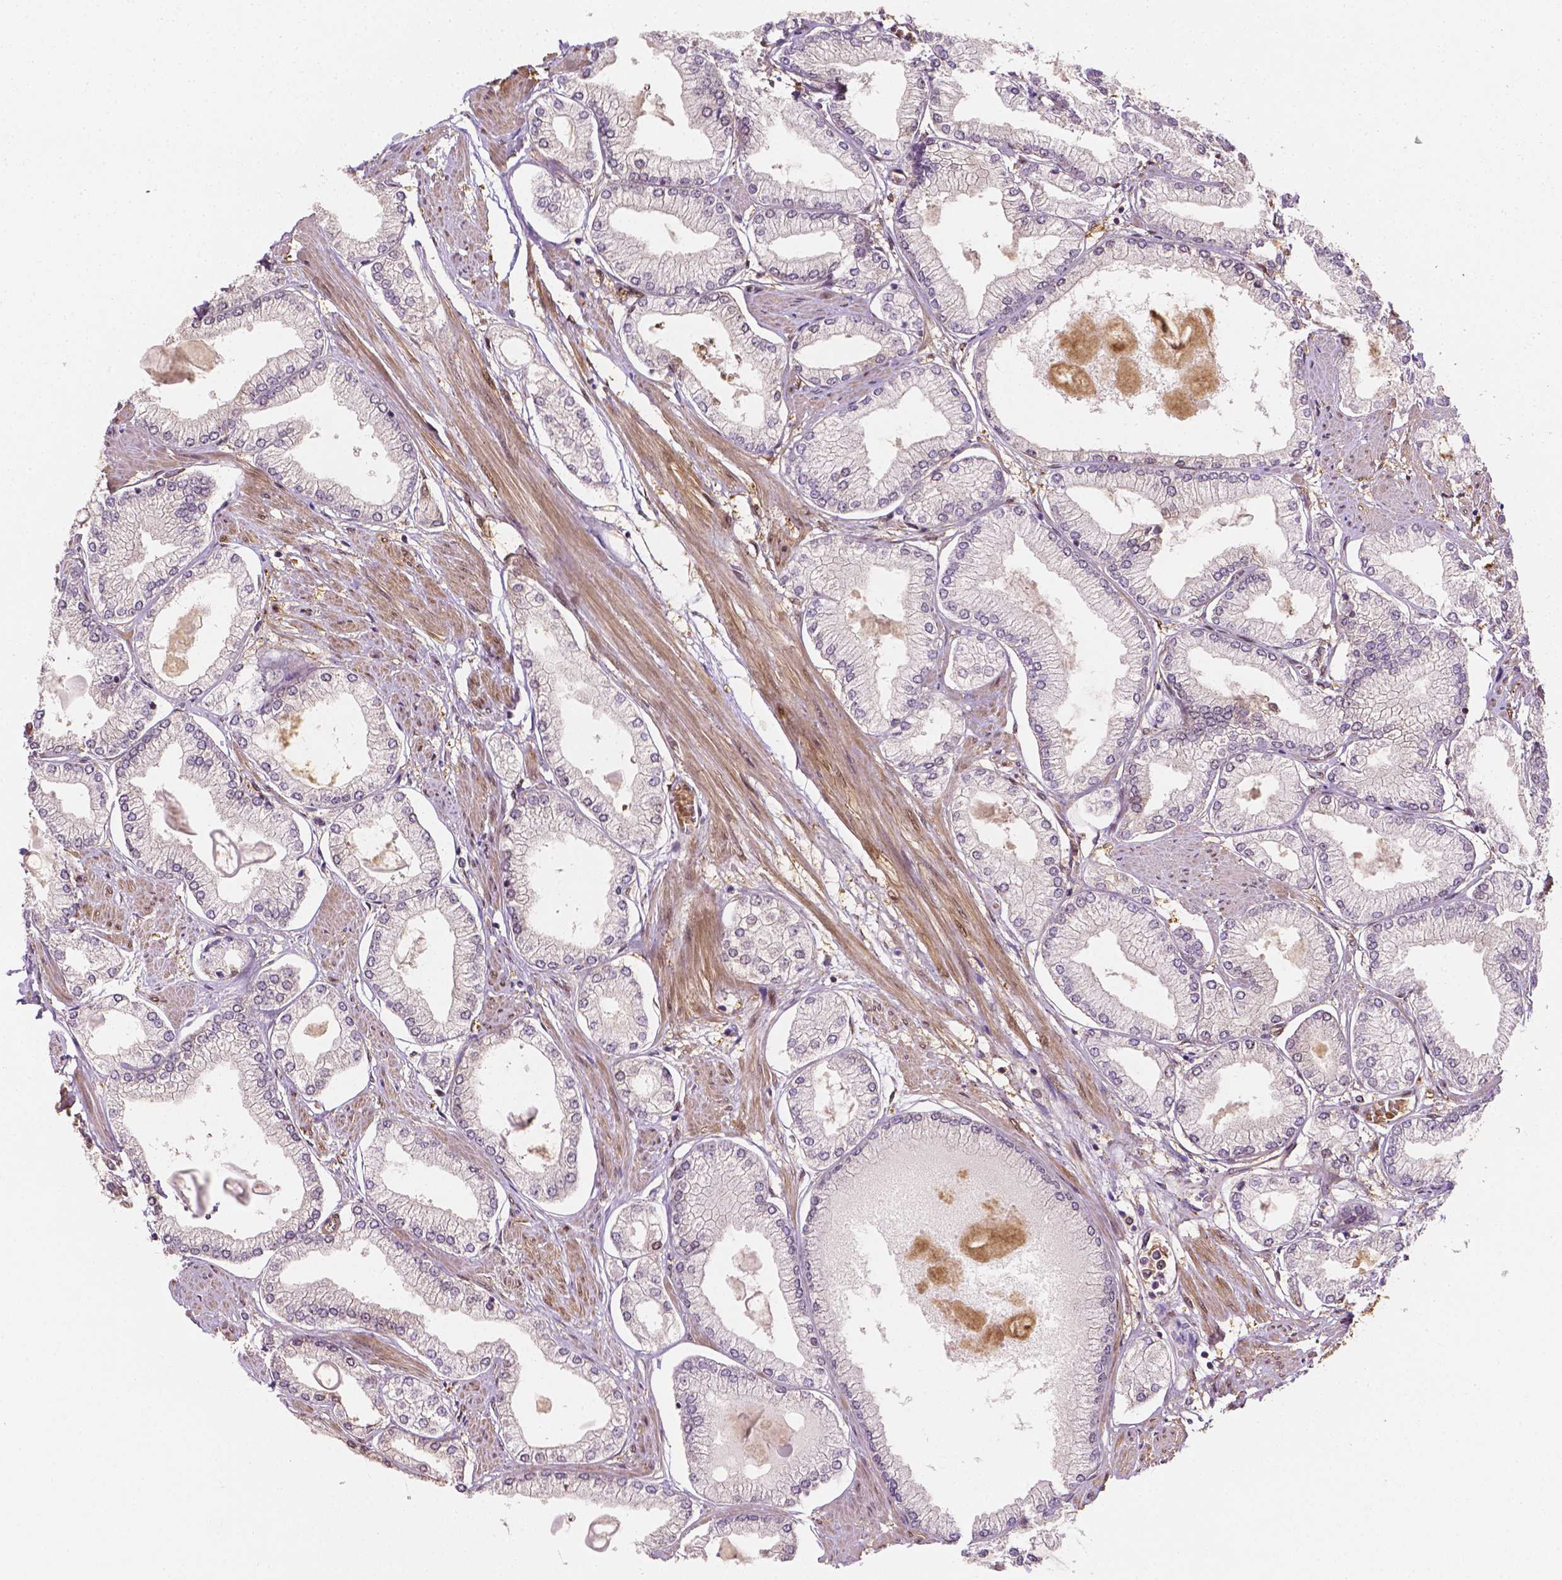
{"staining": {"intensity": "negative", "quantity": "none", "location": "none"}, "tissue": "prostate cancer", "cell_type": "Tumor cells", "image_type": "cancer", "snomed": [{"axis": "morphology", "description": "Adenocarcinoma, High grade"}, {"axis": "topography", "description": "Prostate"}], "caption": "Human prostate cancer stained for a protein using immunohistochemistry reveals no positivity in tumor cells.", "gene": "YAP1", "patient": {"sex": "male", "age": 68}}